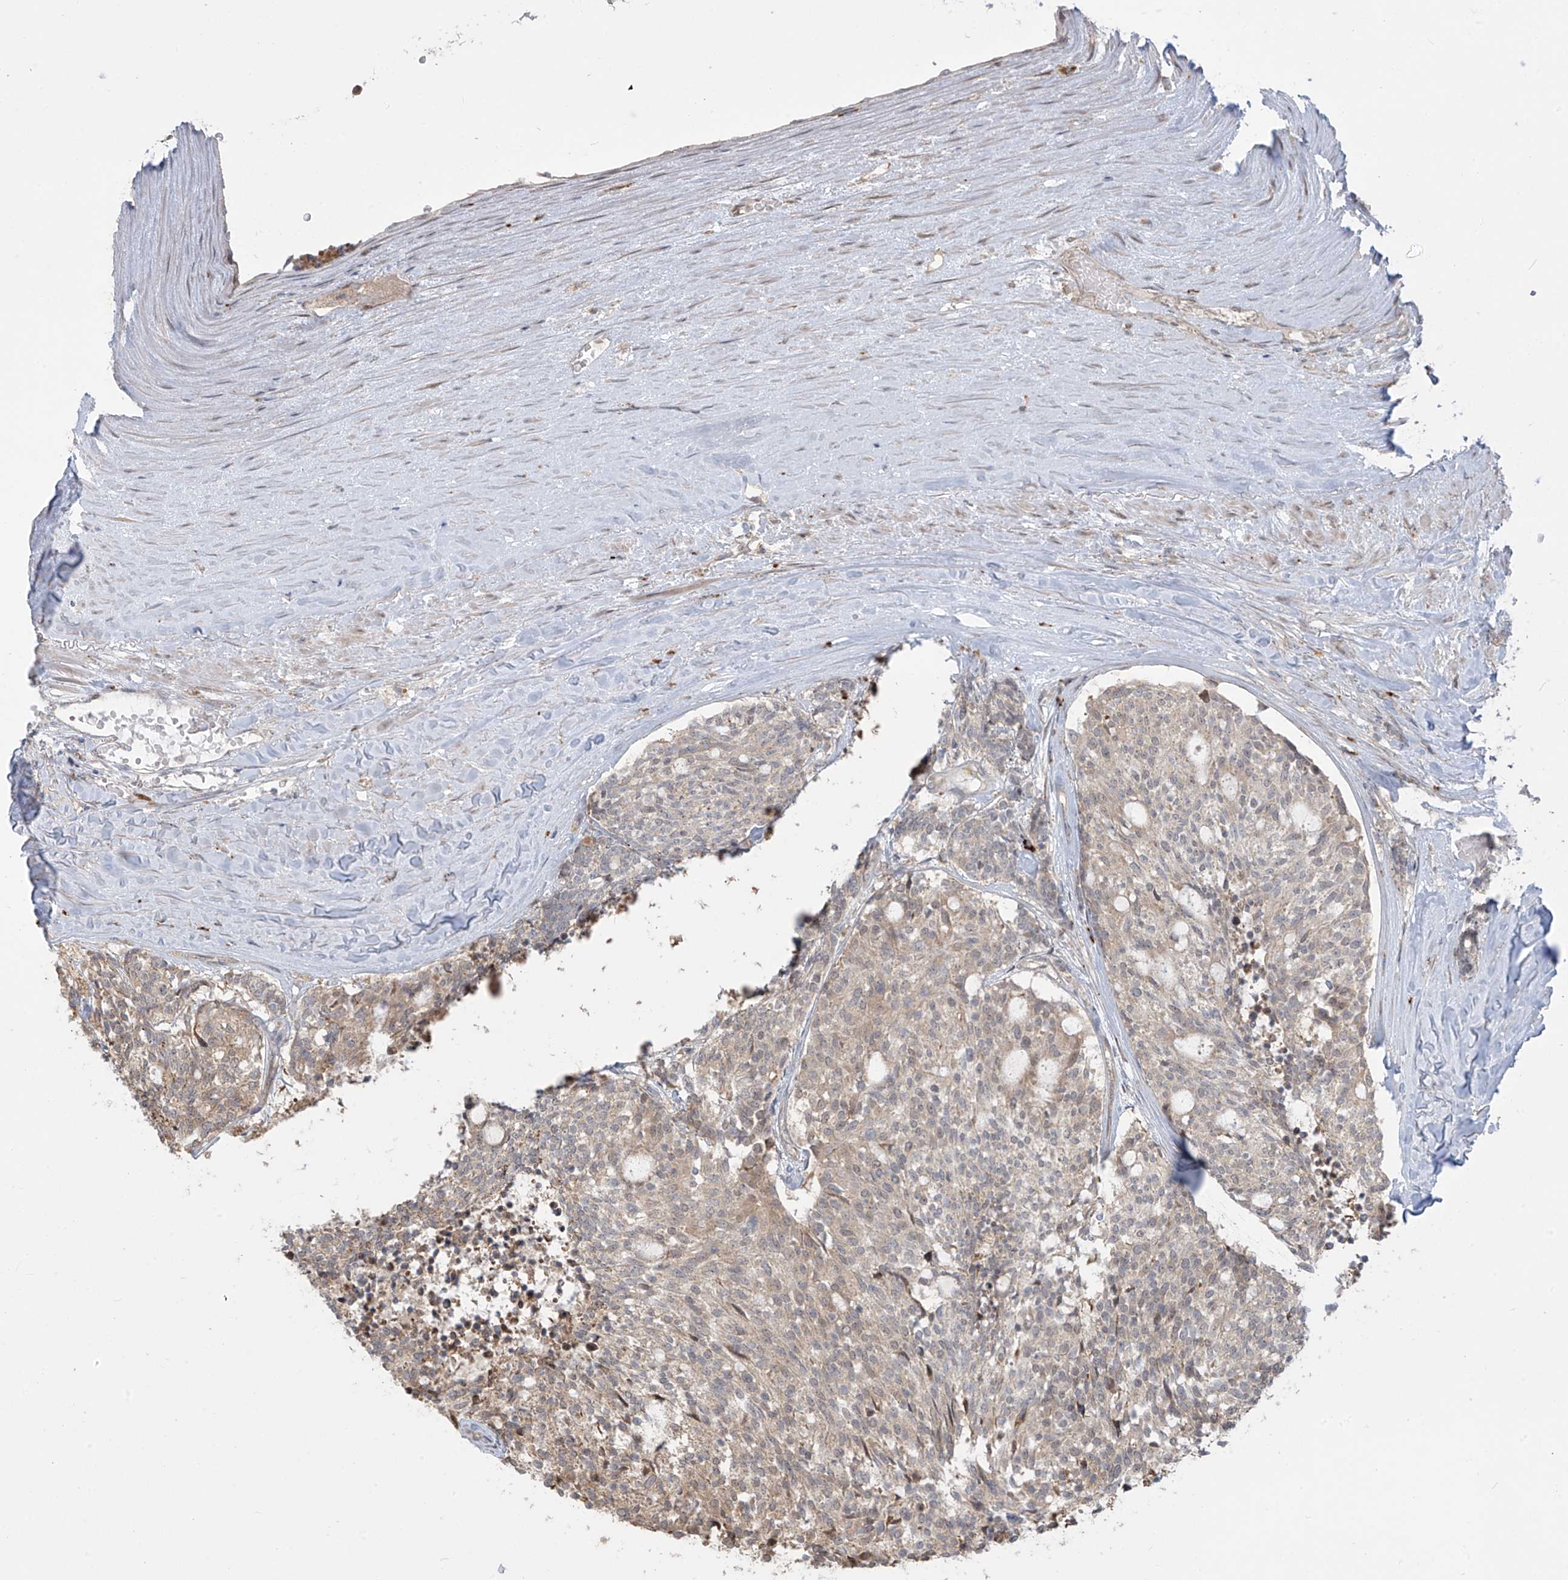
{"staining": {"intensity": "weak", "quantity": "25%-75%", "location": "cytoplasmic/membranous"}, "tissue": "carcinoid", "cell_type": "Tumor cells", "image_type": "cancer", "snomed": [{"axis": "morphology", "description": "Carcinoid, malignant, NOS"}, {"axis": "topography", "description": "Pancreas"}], "caption": "This micrograph exhibits immunohistochemistry staining of malignant carcinoid, with low weak cytoplasmic/membranous staining in about 25%-75% of tumor cells.", "gene": "PLEKHM3", "patient": {"sex": "female", "age": 54}}